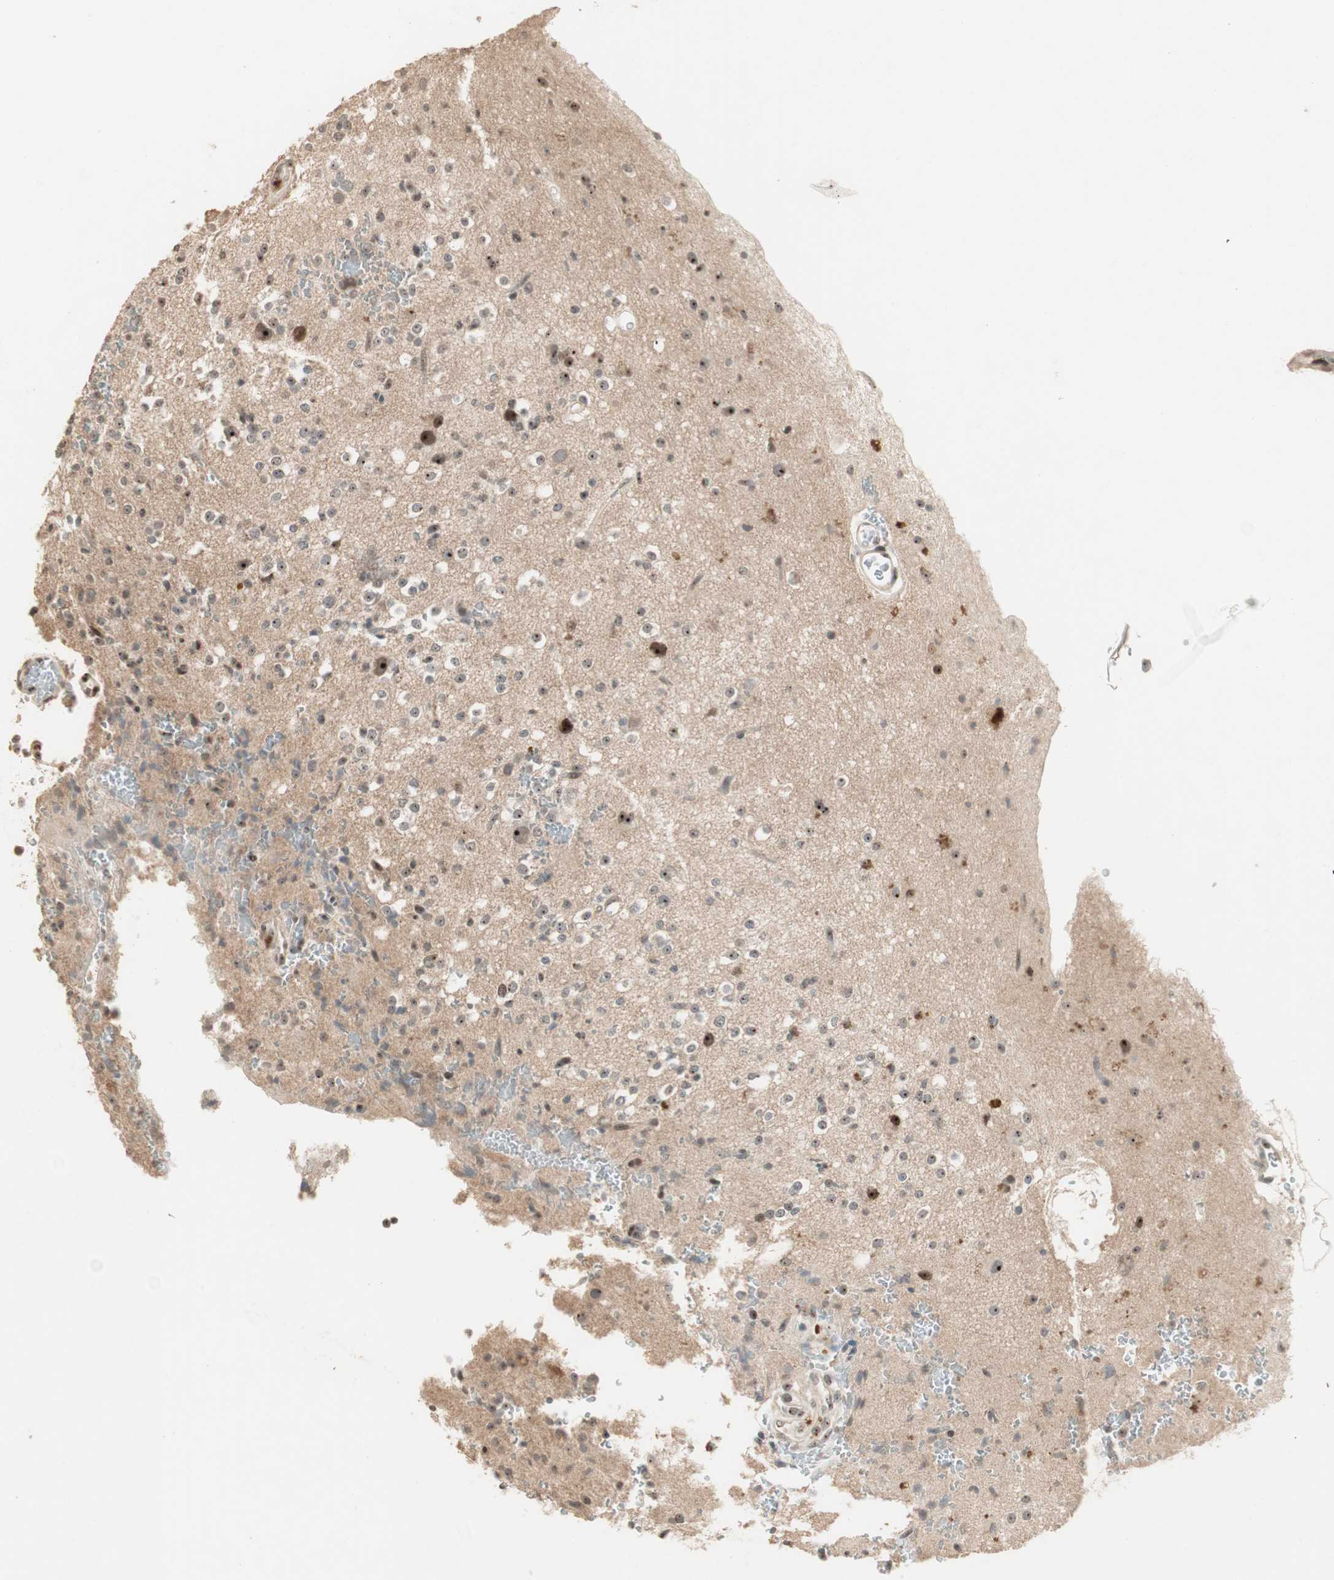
{"staining": {"intensity": "moderate", "quantity": "<25%", "location": "nuclear"}, "tissue": "glioma", "cell_type": "Tumor cells", "image_type": "cancer", "snomed": [{"axis": "morphology", "description": "Glioma, malignant, High grade"}, {"axis": "topography", "description": "Brain"}], "caption": "A brown stain labels moderate nuclear staining of a protein in human glioma tumor cells. Using DAB (brown) and hematoxylin (blue) stains, captured at high magnification using brightfield microscopy.", "gene": "ETV4", "patient": {"sex": "male", "age": 47}}